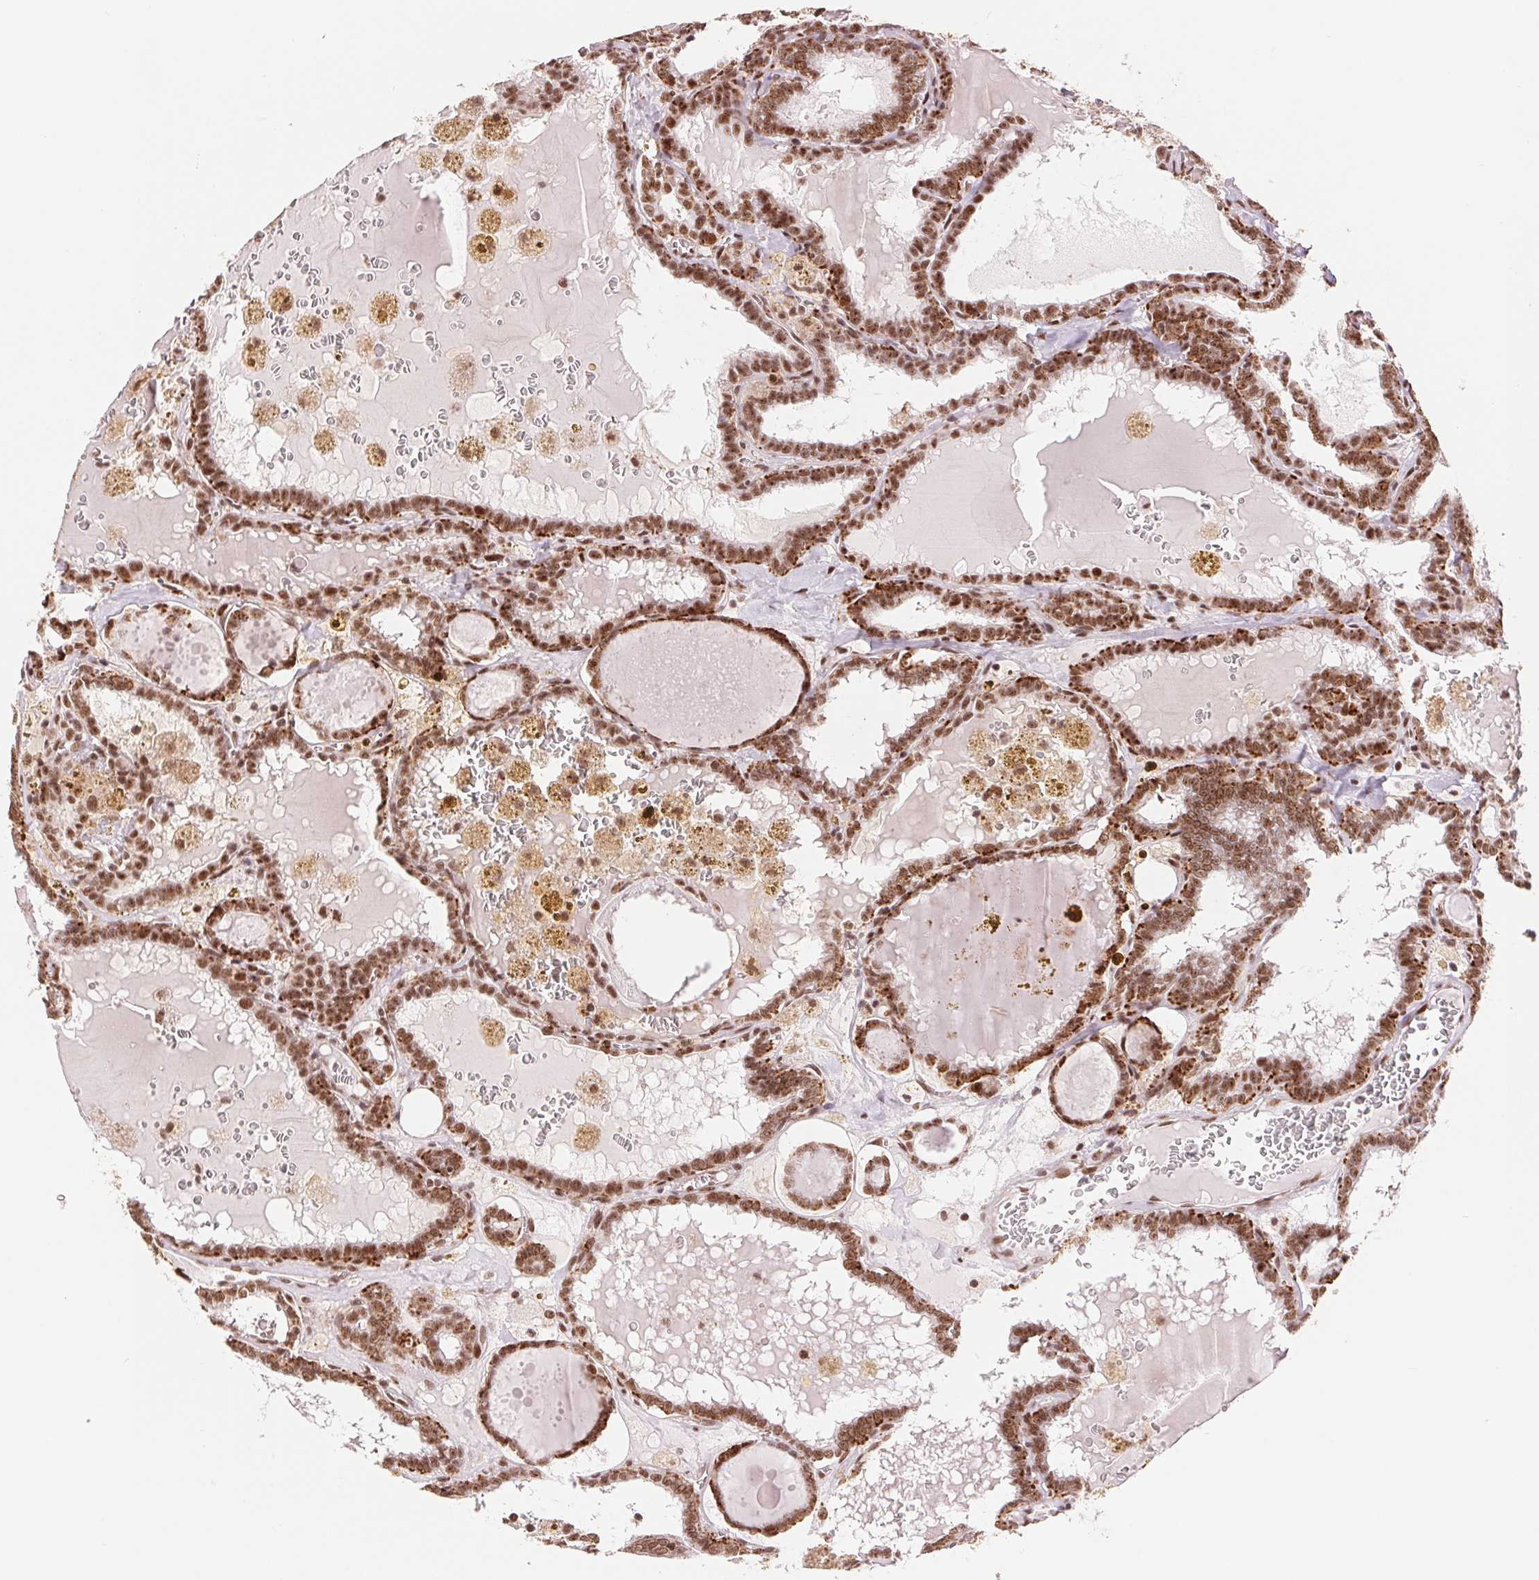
{"staining": {"intensity": "strong", "quantity": ">75%", "location": "nuclear"}, "tissue": "thyroid cancer", "cell_type": "Tumor cells", "image_type": "cancer", "snomed": [{"axis": "morphology", "description": "Papillary adenocarcinoma, NOS"}, {"axis": "topography", "description": "Thyroid gland"}], "caption": "Thyroid cancer tissue reveals strong nuclear staining in approximately >75% of tumor cells, visualized by immunohistochemistry.", "gene": "SREK1", "patient": {"sex": "female", "age": 39}}